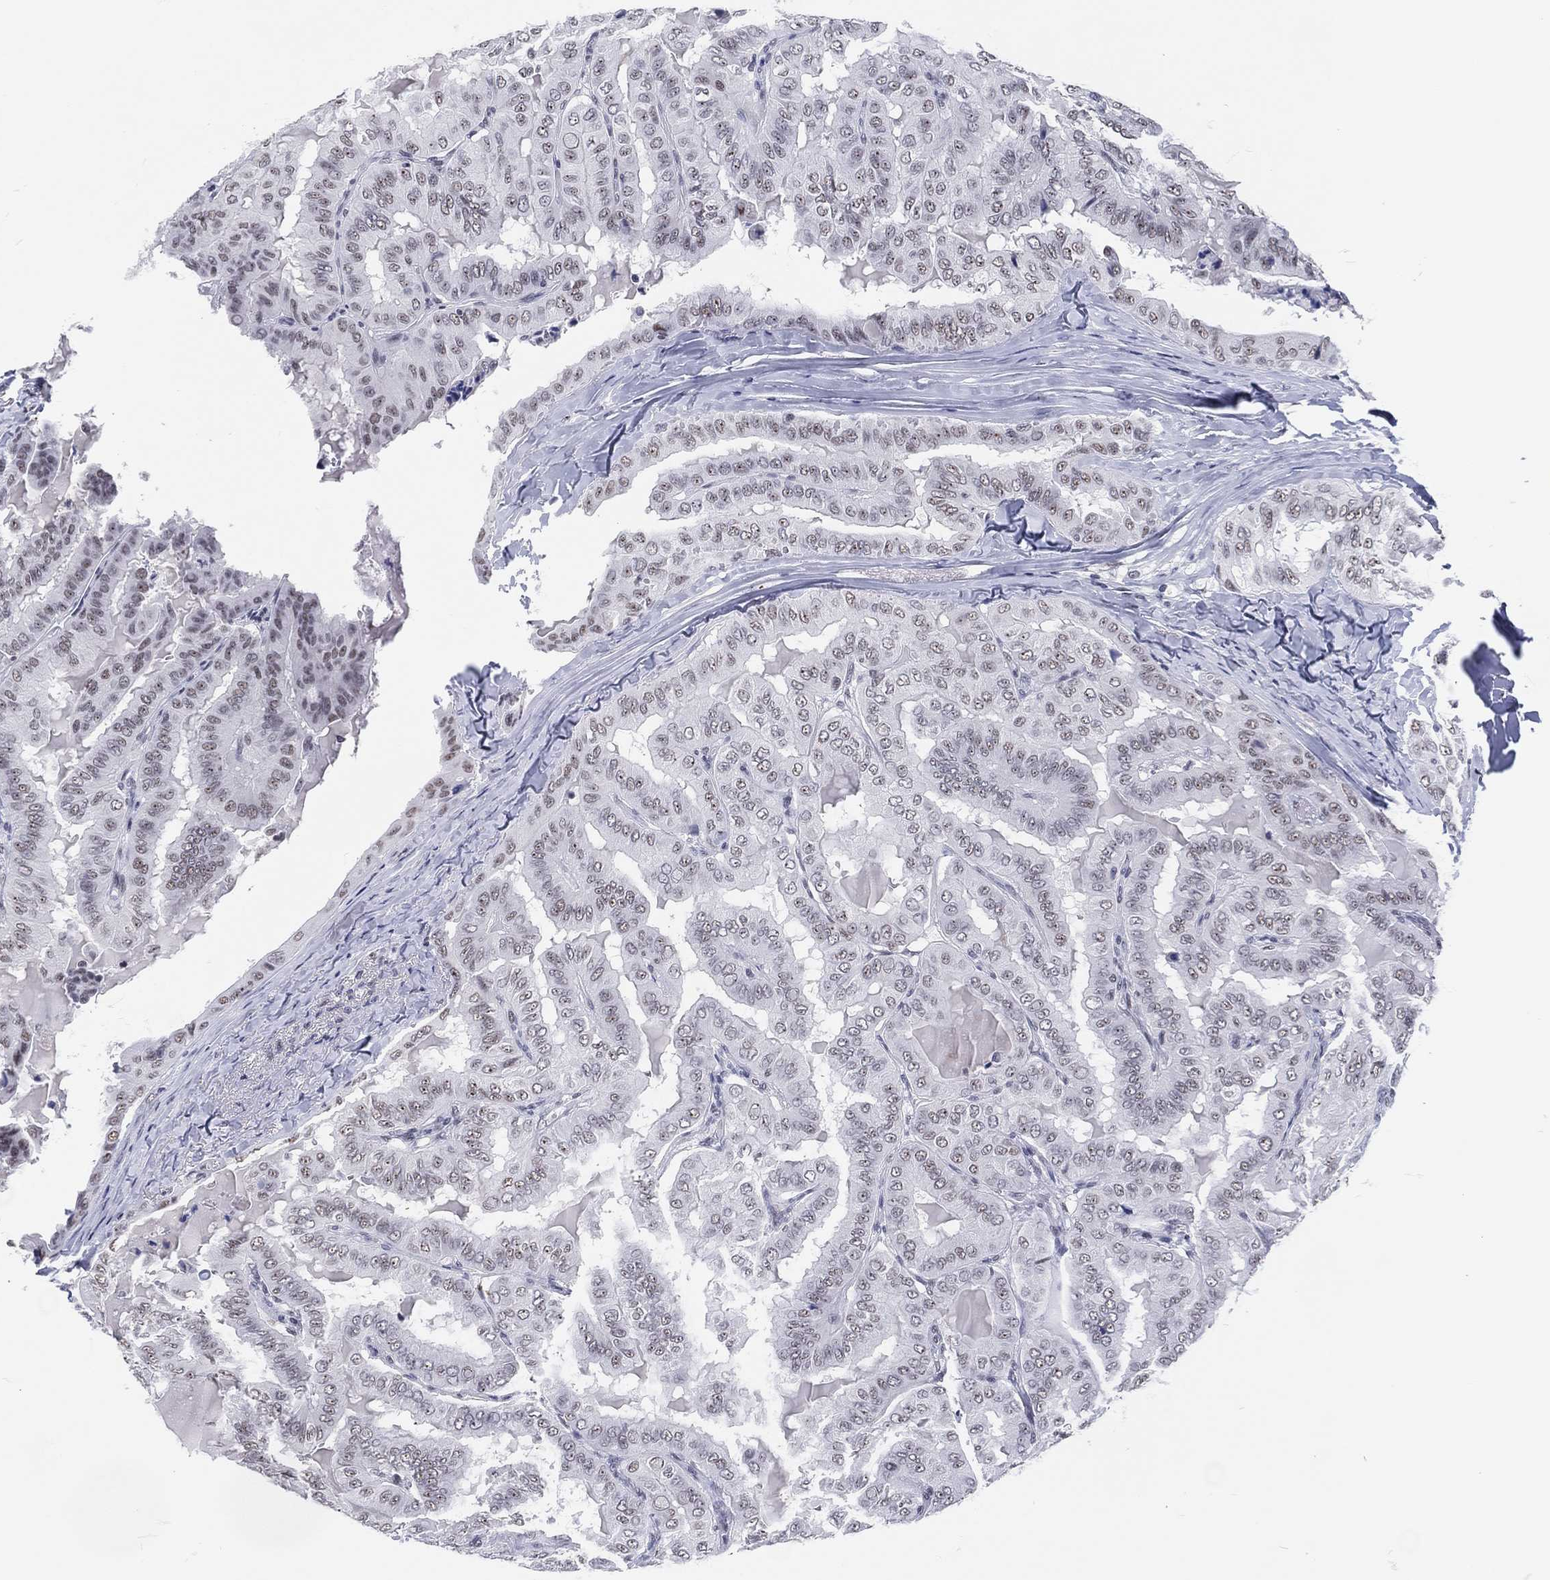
{"staining": {"intensity": "weak", "quantity": "<25%", "location": "nuclear"}, "tissue": "thyroid cancer", "cell_type": "Tumor cells", "image_type": "cancer", "snomed": [{"axis": "morphology", "description": "Papillary adenocarcinoma, NOS"}, {"axis": "topography", "description": "Thyroid gland"}], "caption": "An IHC histopathology image of thyroid papillary adenocarcinoma is shown. There is no staining in tumor cells of thyroid papillary adenocarcinoma.", "gene": "MAPK8IP1", "patient": {"sex": "female", "age": 68}}